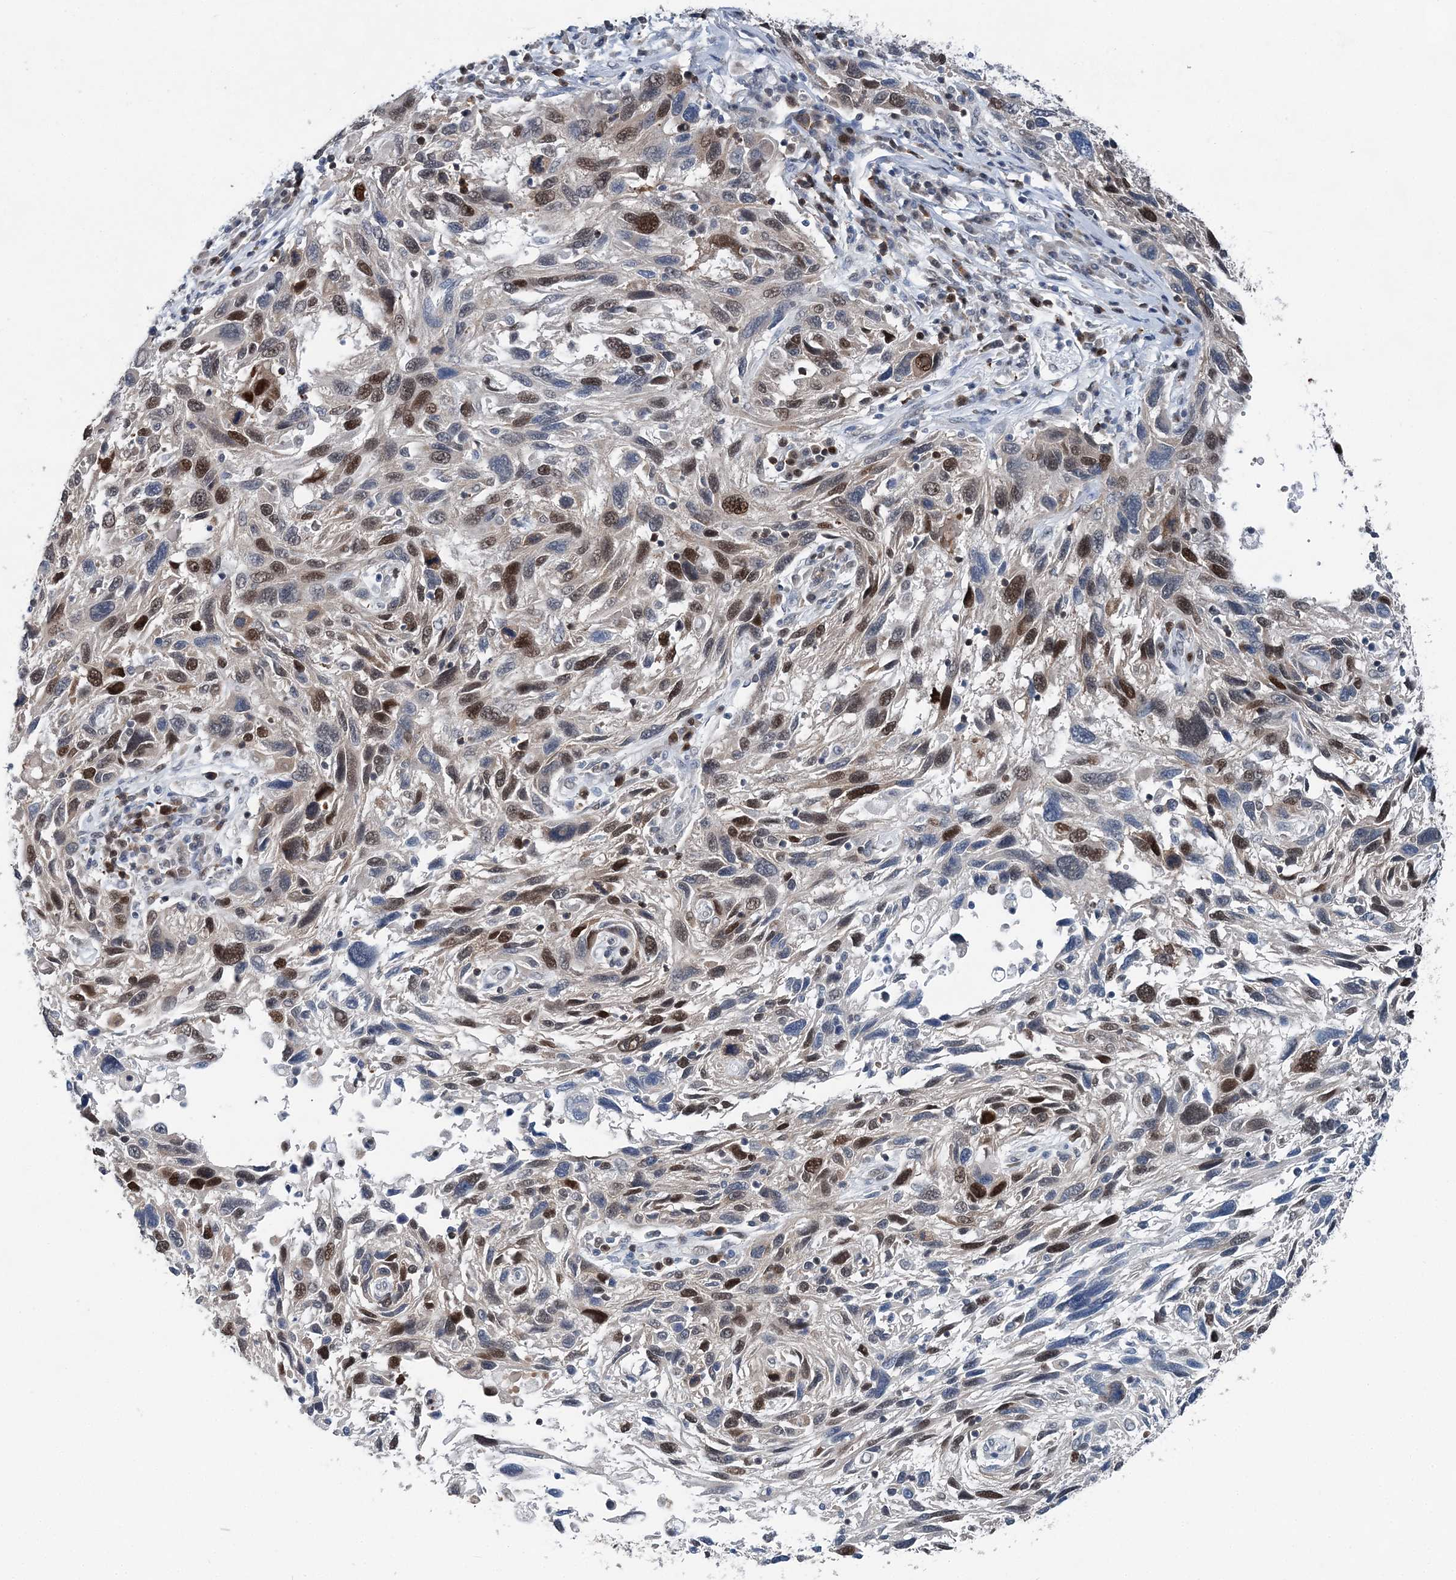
{"staining": {"intensity": "moderate", "quantity": "25%-75%", "location": "nuclear"}, "tissue": "melanoma", "cell_type": "Tumor cells", "image_type": "cancer", "snomed": [{"axis": "morphology", "description": "Malignant melanoma, NOS"}, {"axis": "topography", "description": "Skin"}], "caption": "A micrograph of human malignant melanoma stained for a protein exhibits moderate nuclear brown staining in tumor cells.", "gene": "HAT1", "patient": {"sex": "male", "age": 53}}